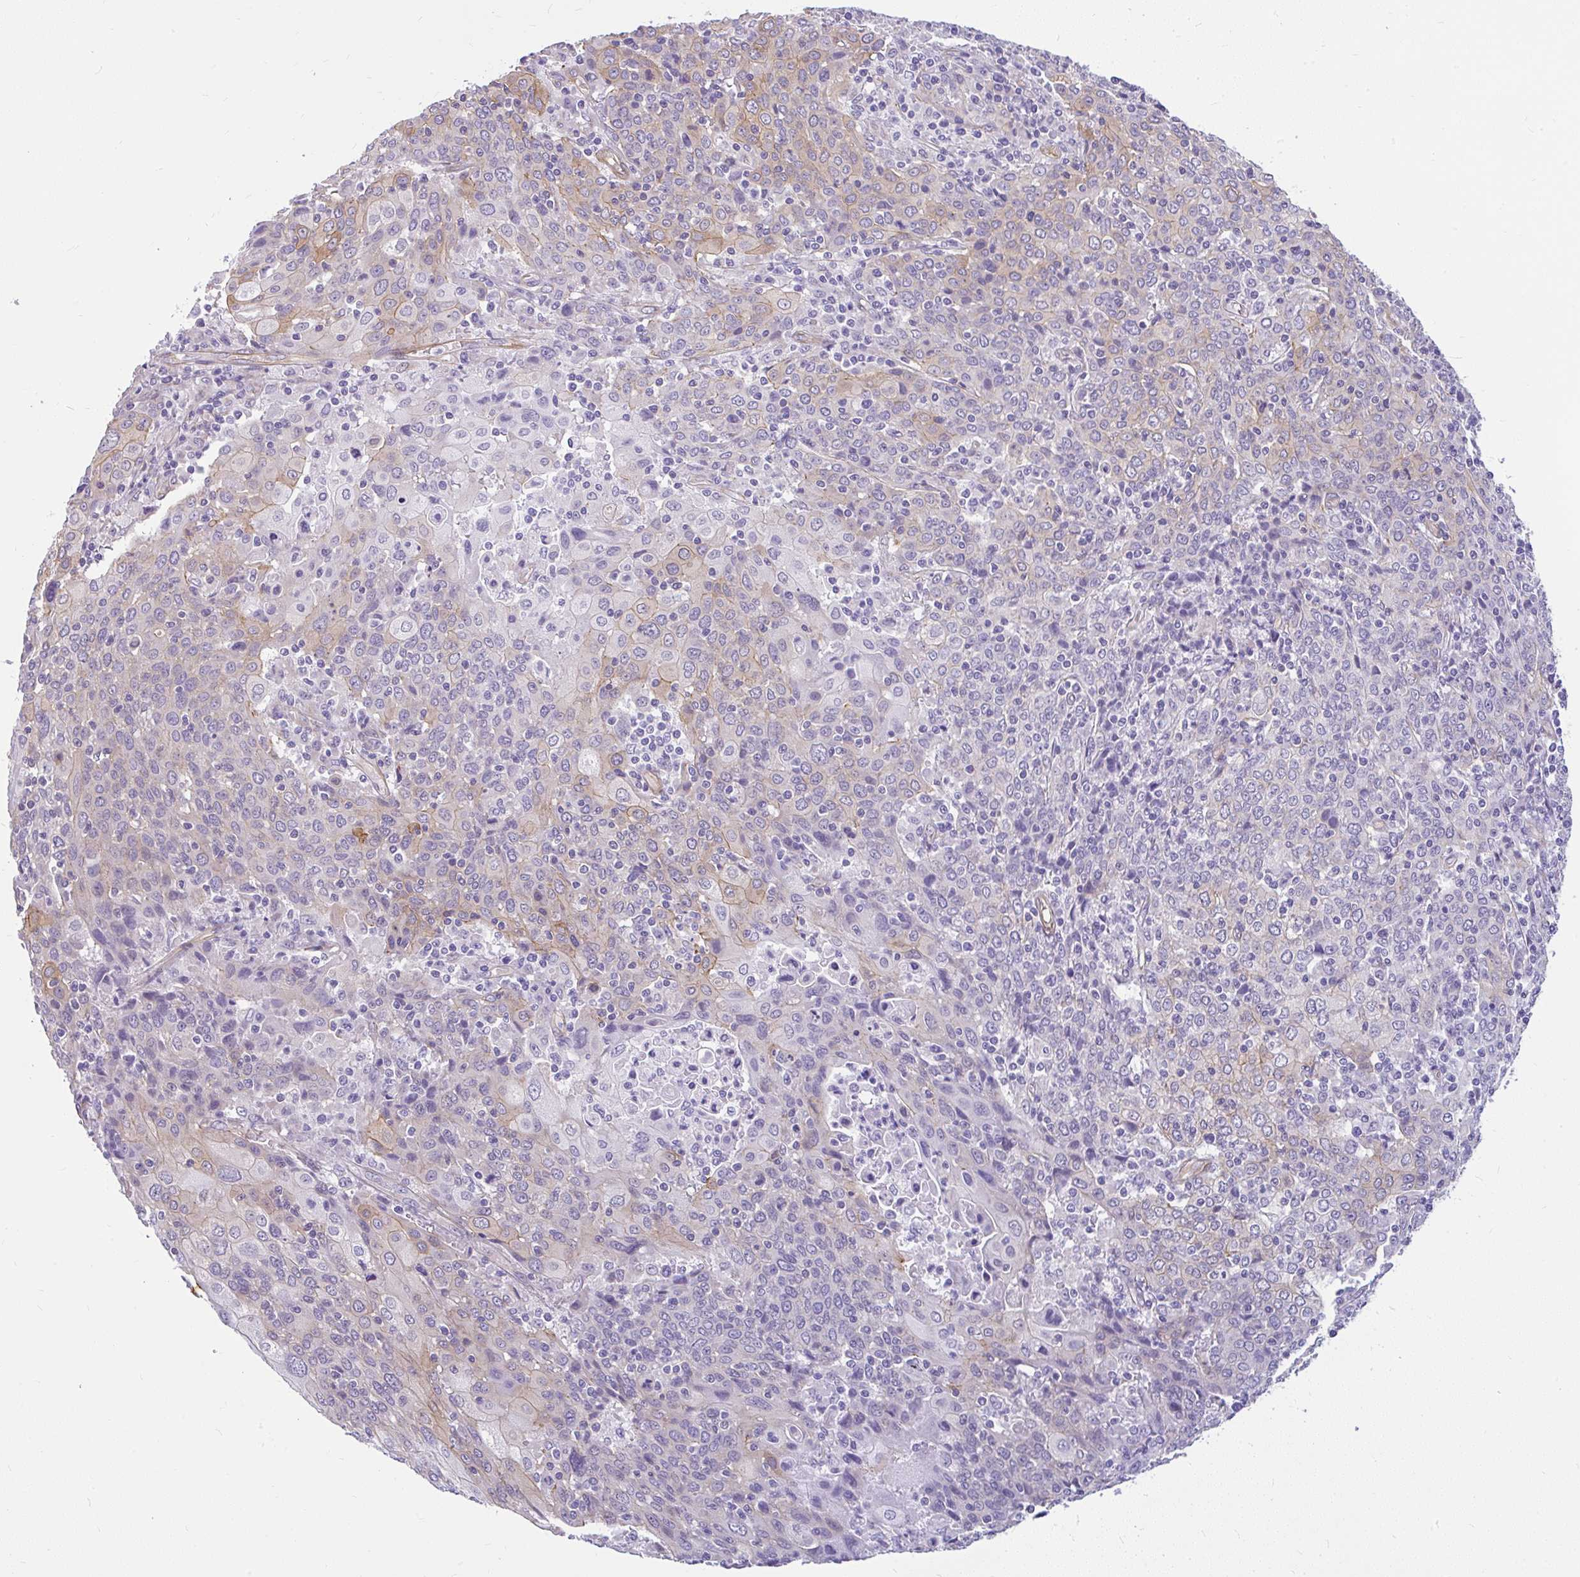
{"staining": {"intensity": "weak", "quantity": "<25%", "location": "cytoplasmic/membranous"}, "tissue": "cervical cancer", "cell_type": "Tumor cells", "image_type": "cancer", "snomed": [{"axis": "morphology", "description": "Squamous cell carcinoma, NOS"}, {"axis": "topography", "description": "Cervix"}], "caption": "DAB immunohistochemical staining of human cervical squamous cell carcinoma reveals no significant staining in tumor cells.", "gene": "FAM83C", "patient": {"sex": "female", "age": 67}}